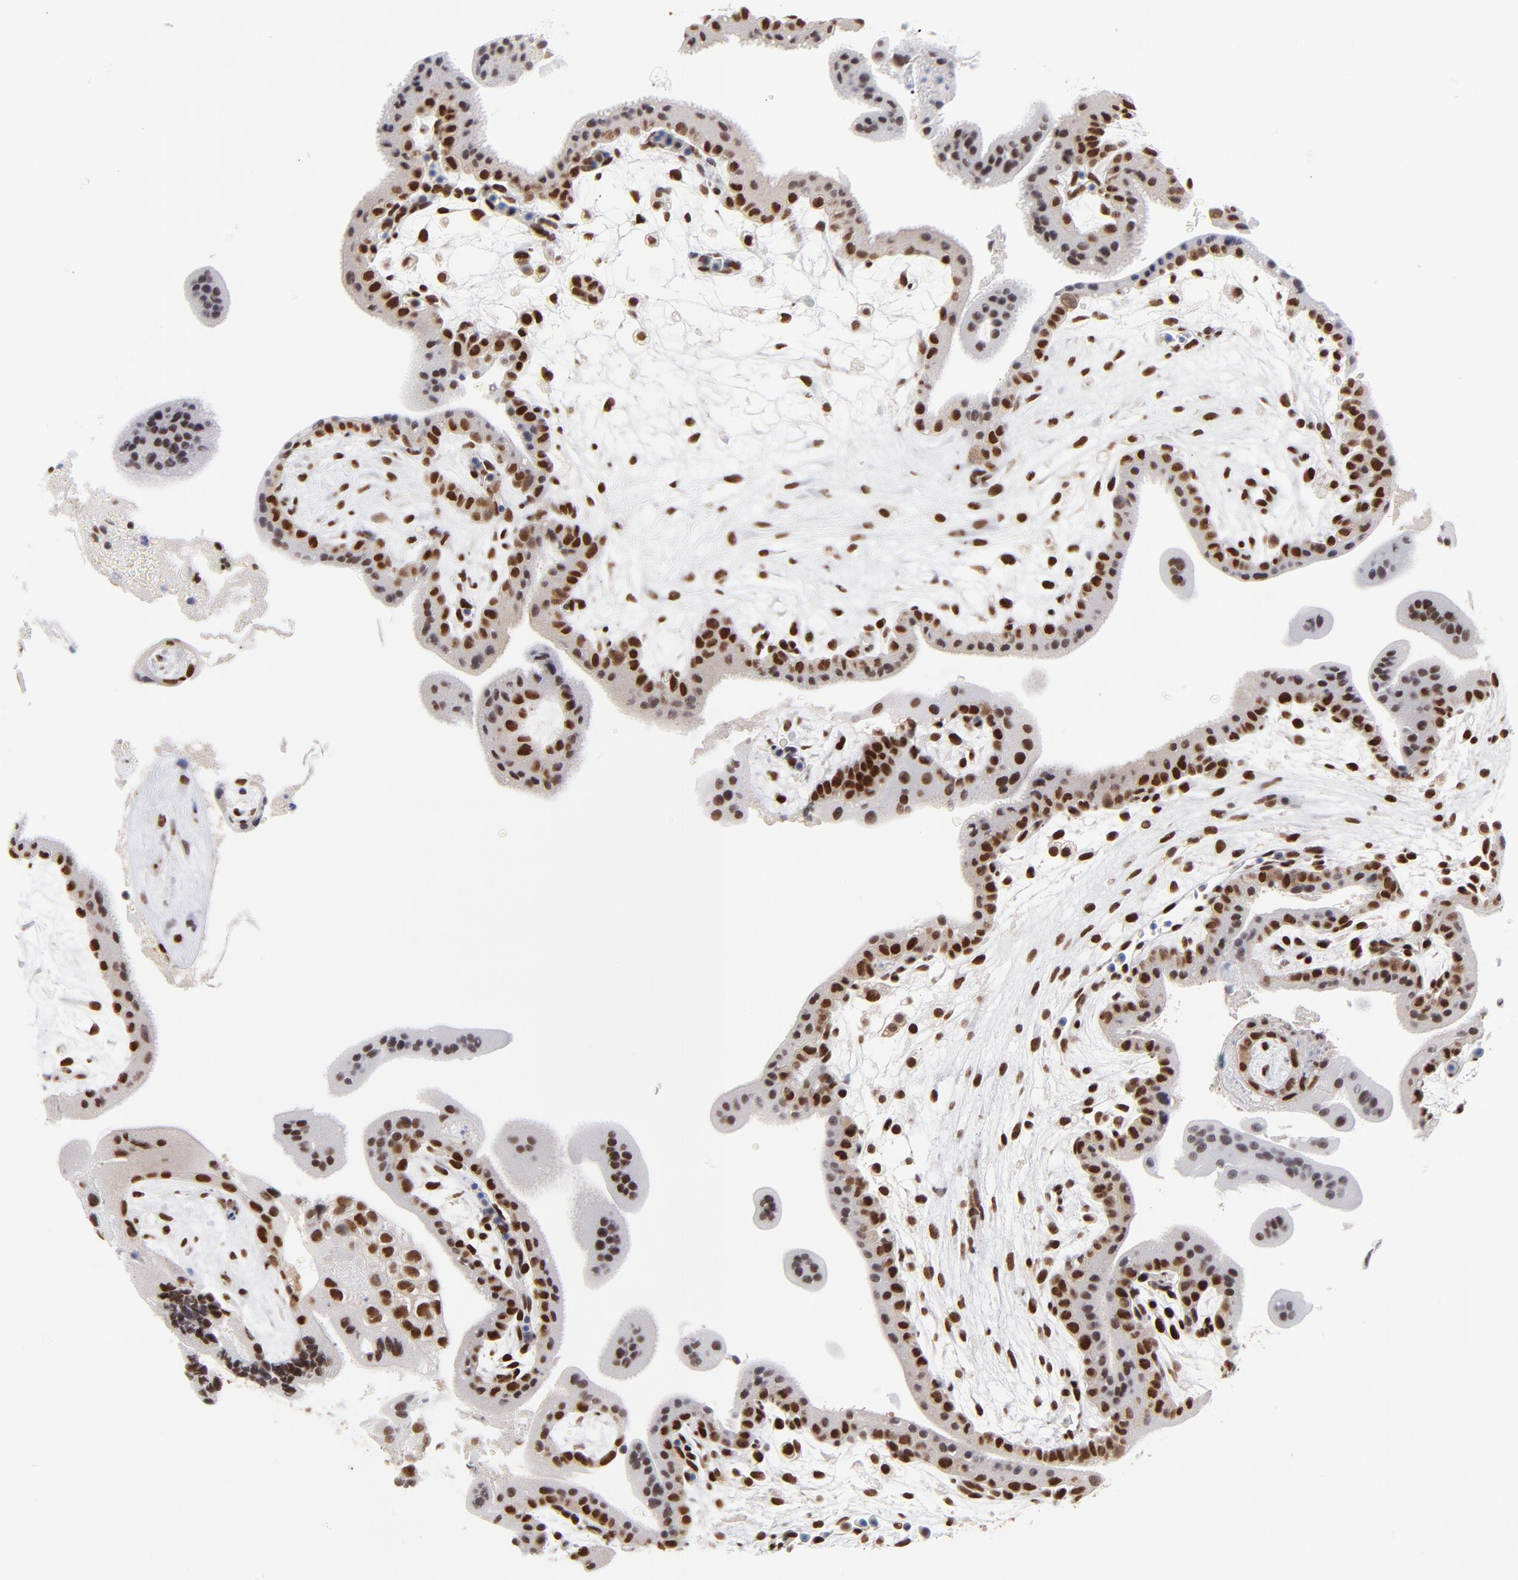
{"staining": {"intensity": "strong", "quantity": ">75%", "location": "nuclear"}, "tissue": "placenta", "cell_type": "Decidual cells", "image_type": "normal", "snomed": [{"axis": "morphology", "description": "Normal tissue, NOS"}, {"axis": "topography", "description": "Placenta"}], "caption": "An immunohistochemistry (IHC) histopathology image of normal tissue is shown. Protein staining in brown highlights strong nuclear positivity in placenta within decidual cells. (Brightfield microscopy of DAB IHC at high magnification).", "gene": "ZMYM3", "patient": {"sex": "female", "age": 35}}